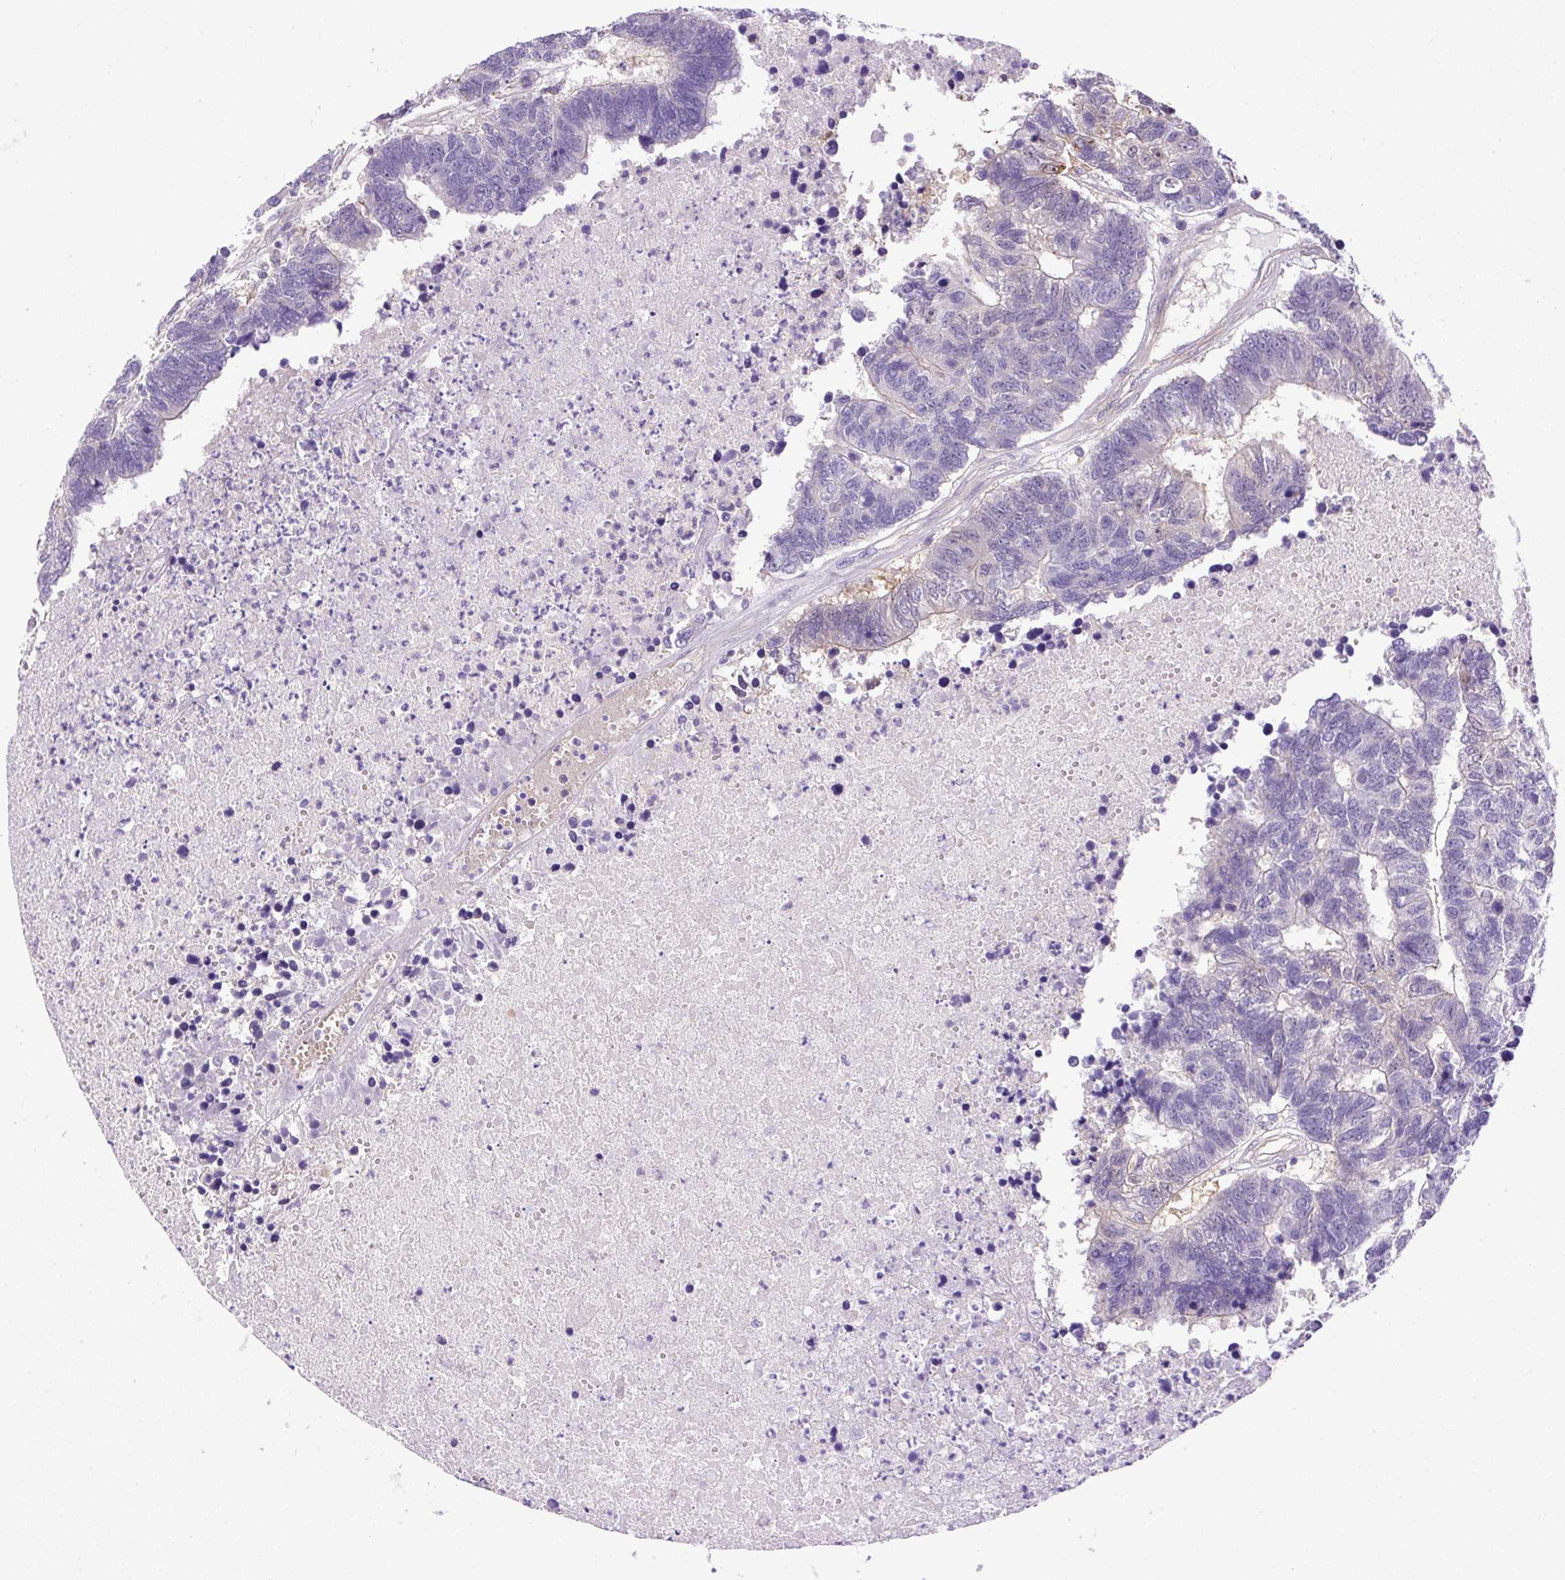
{"staining": {"intensity": "negative", "quantity": "none", "location": "none"}, "tissue": "colorectal cancer", "cell_type": "Tumor cells", "image_type": "cancer", "snomed": [{"axis": "morphology", "description": "Adenocarcinoma, NOS"}, {"axis": "topography", "description": "Colon"}], "caption": "There is no significant staining in tumor cells of colorectal cancer (adenocarcinoma).", "gene": "NPTN", "patient": {"sex": "female", "age": 48}}